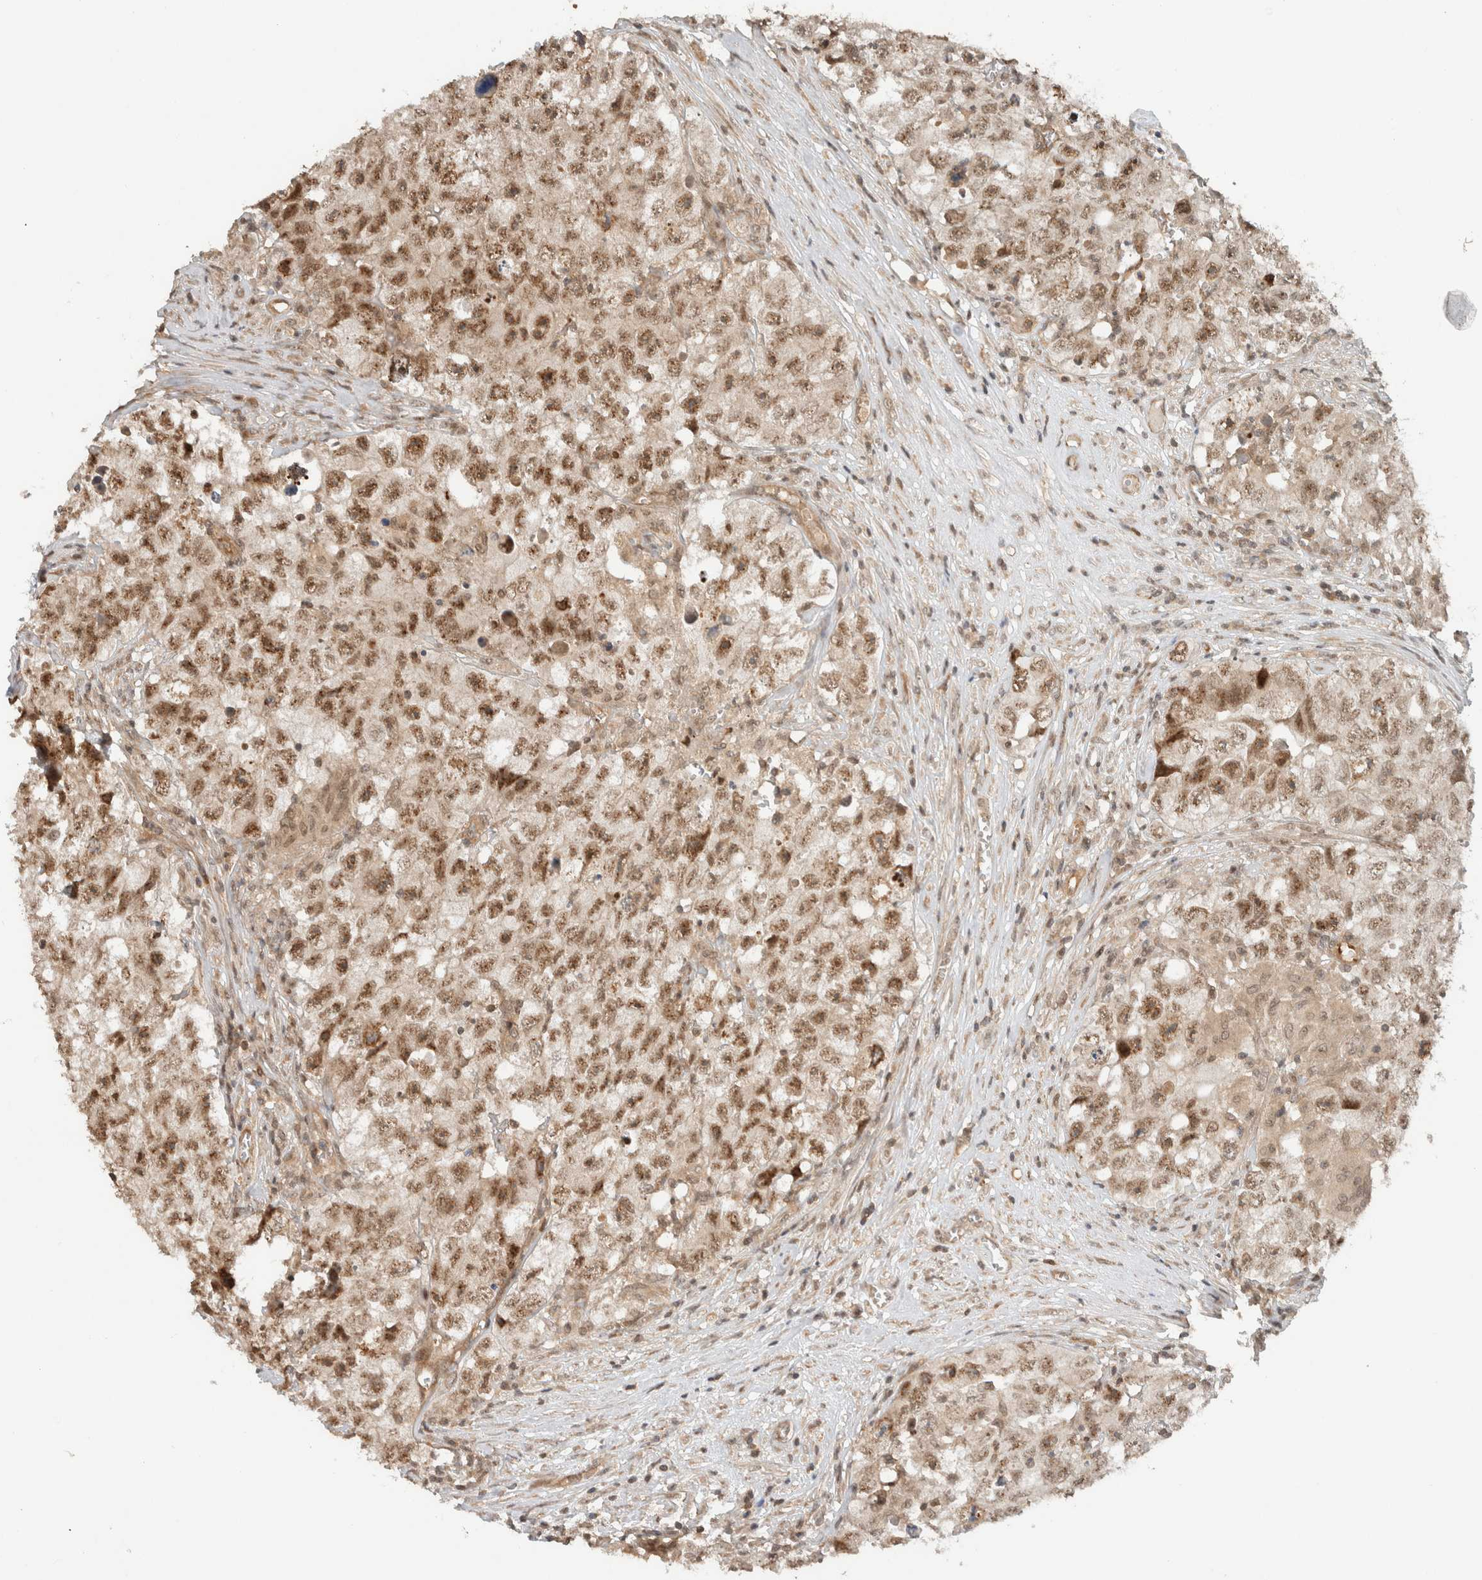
{"staining": {"intensity": "moderate", "quantity": ">75%", "location": "nuclear"}, "tissue": "testis cancer", "cell_type": "Tumor cells", "image_type": "cancer", "snomed": [{"axis": "morphology", "description": "Seminoma, NOS"}, {"axis": "morphology", "description": "Carcinoma, Embryonal, NOS"}, {"axis": "topography", "description": "Testis"}], "caption": "This photomicrograph reveals immunohistochemistry staining of testis seminoma, with medium moderate nuclear expression in approximately >75% of tumor cells.", "gene": "CAAP1", "patient": {"sex": "male", "age": 43}}